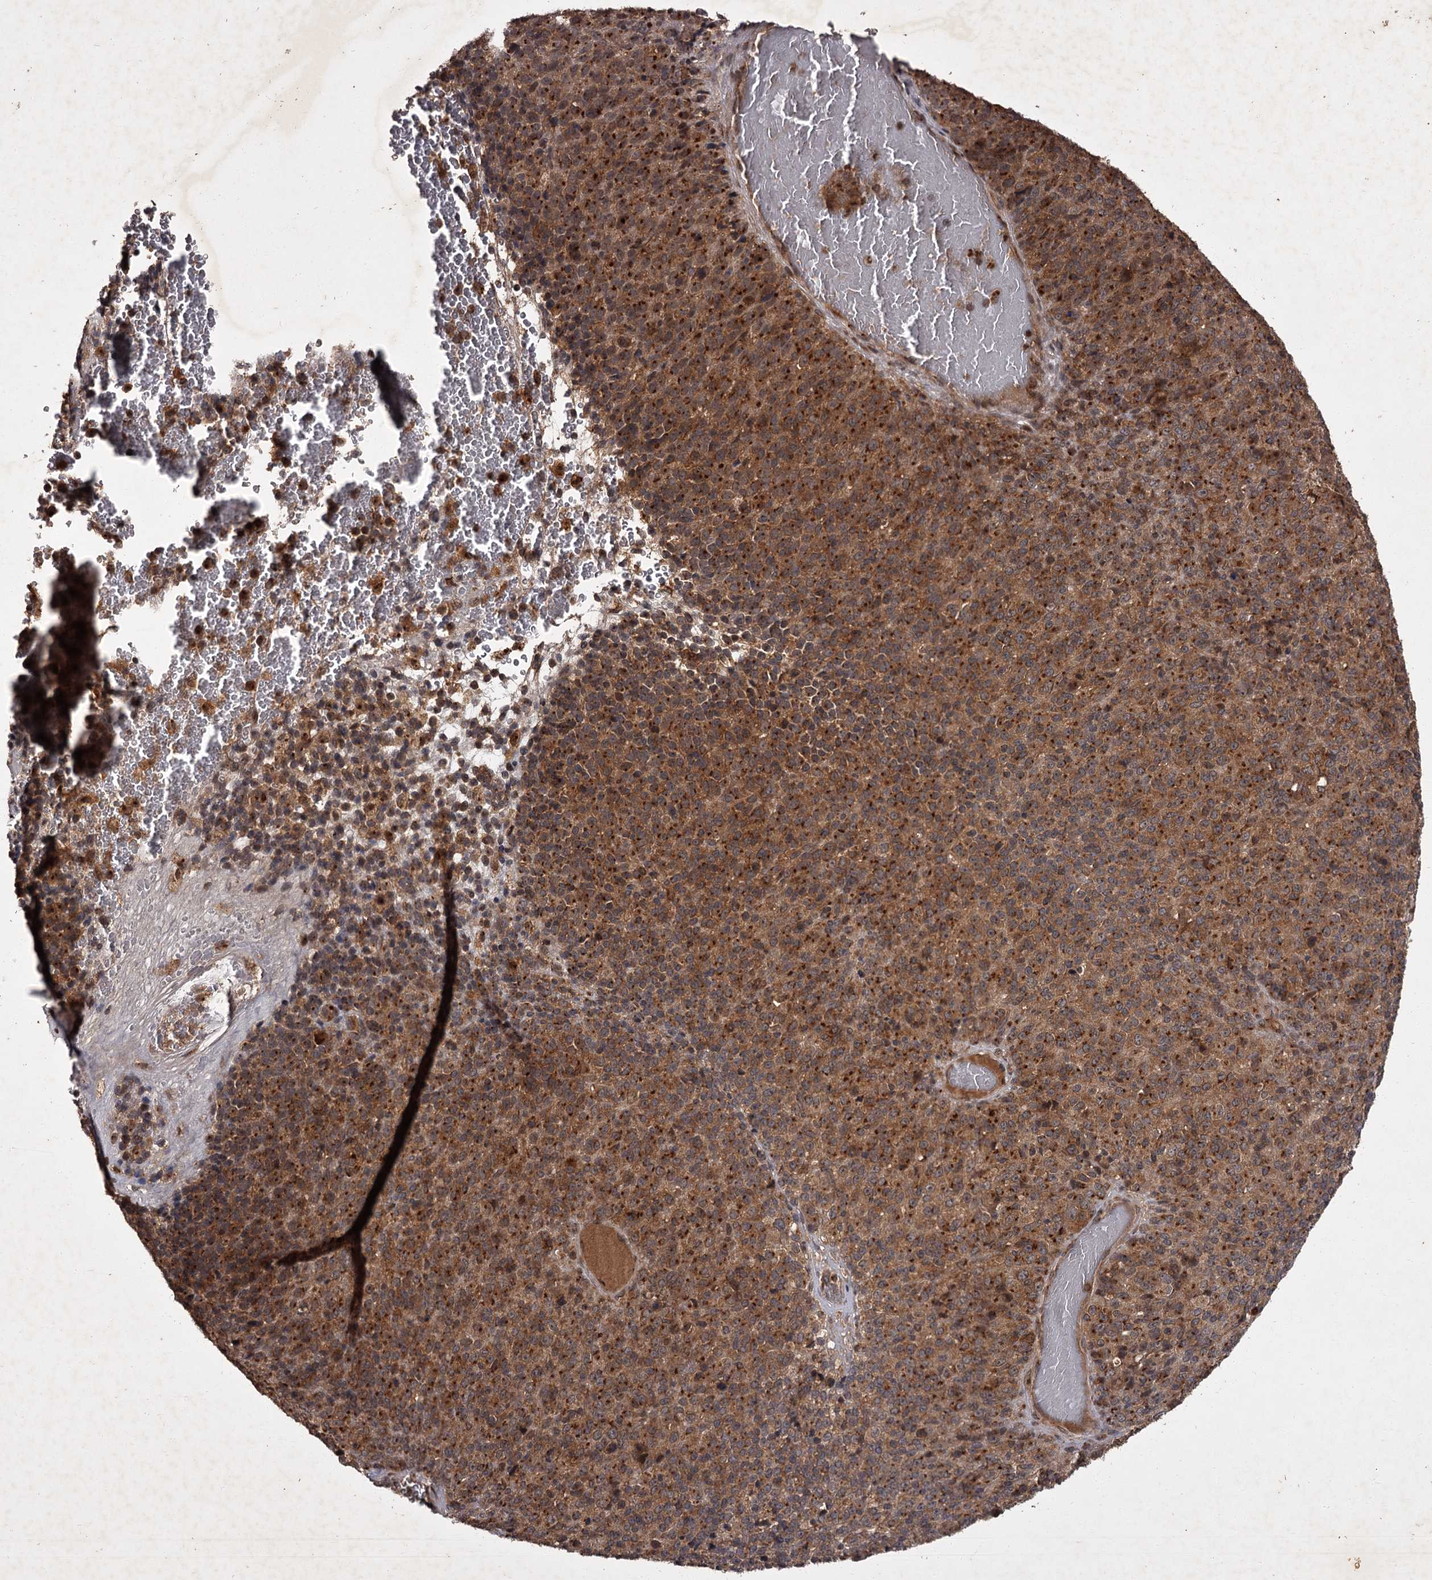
{"staining": {"intensity": "strong", "quantity": ">75%", "location": "cytoplasmic/membranous"}, "tissue": "melanoma", "cell_type": "Tumor cells", "image_type": "cancer", "snomed": [{"axis": "morphology", "description": "Malignant melanoma, Metastatic site"}, {"axis": "topography", "description": "Brain"}], "caption": "IHC staining of melanoma, which displays high levels of strong cytoplasmic/membranous staining in about >75% of tumor cells indicating strong cytoplasmic/membranous protein staining. The staining was performed using DAB (brown) for protein detection and nuclei were counterstained in hematoxylin (blue).", "gene": "TBC1D23", "patient": {"sex": "female", "age": 56}}